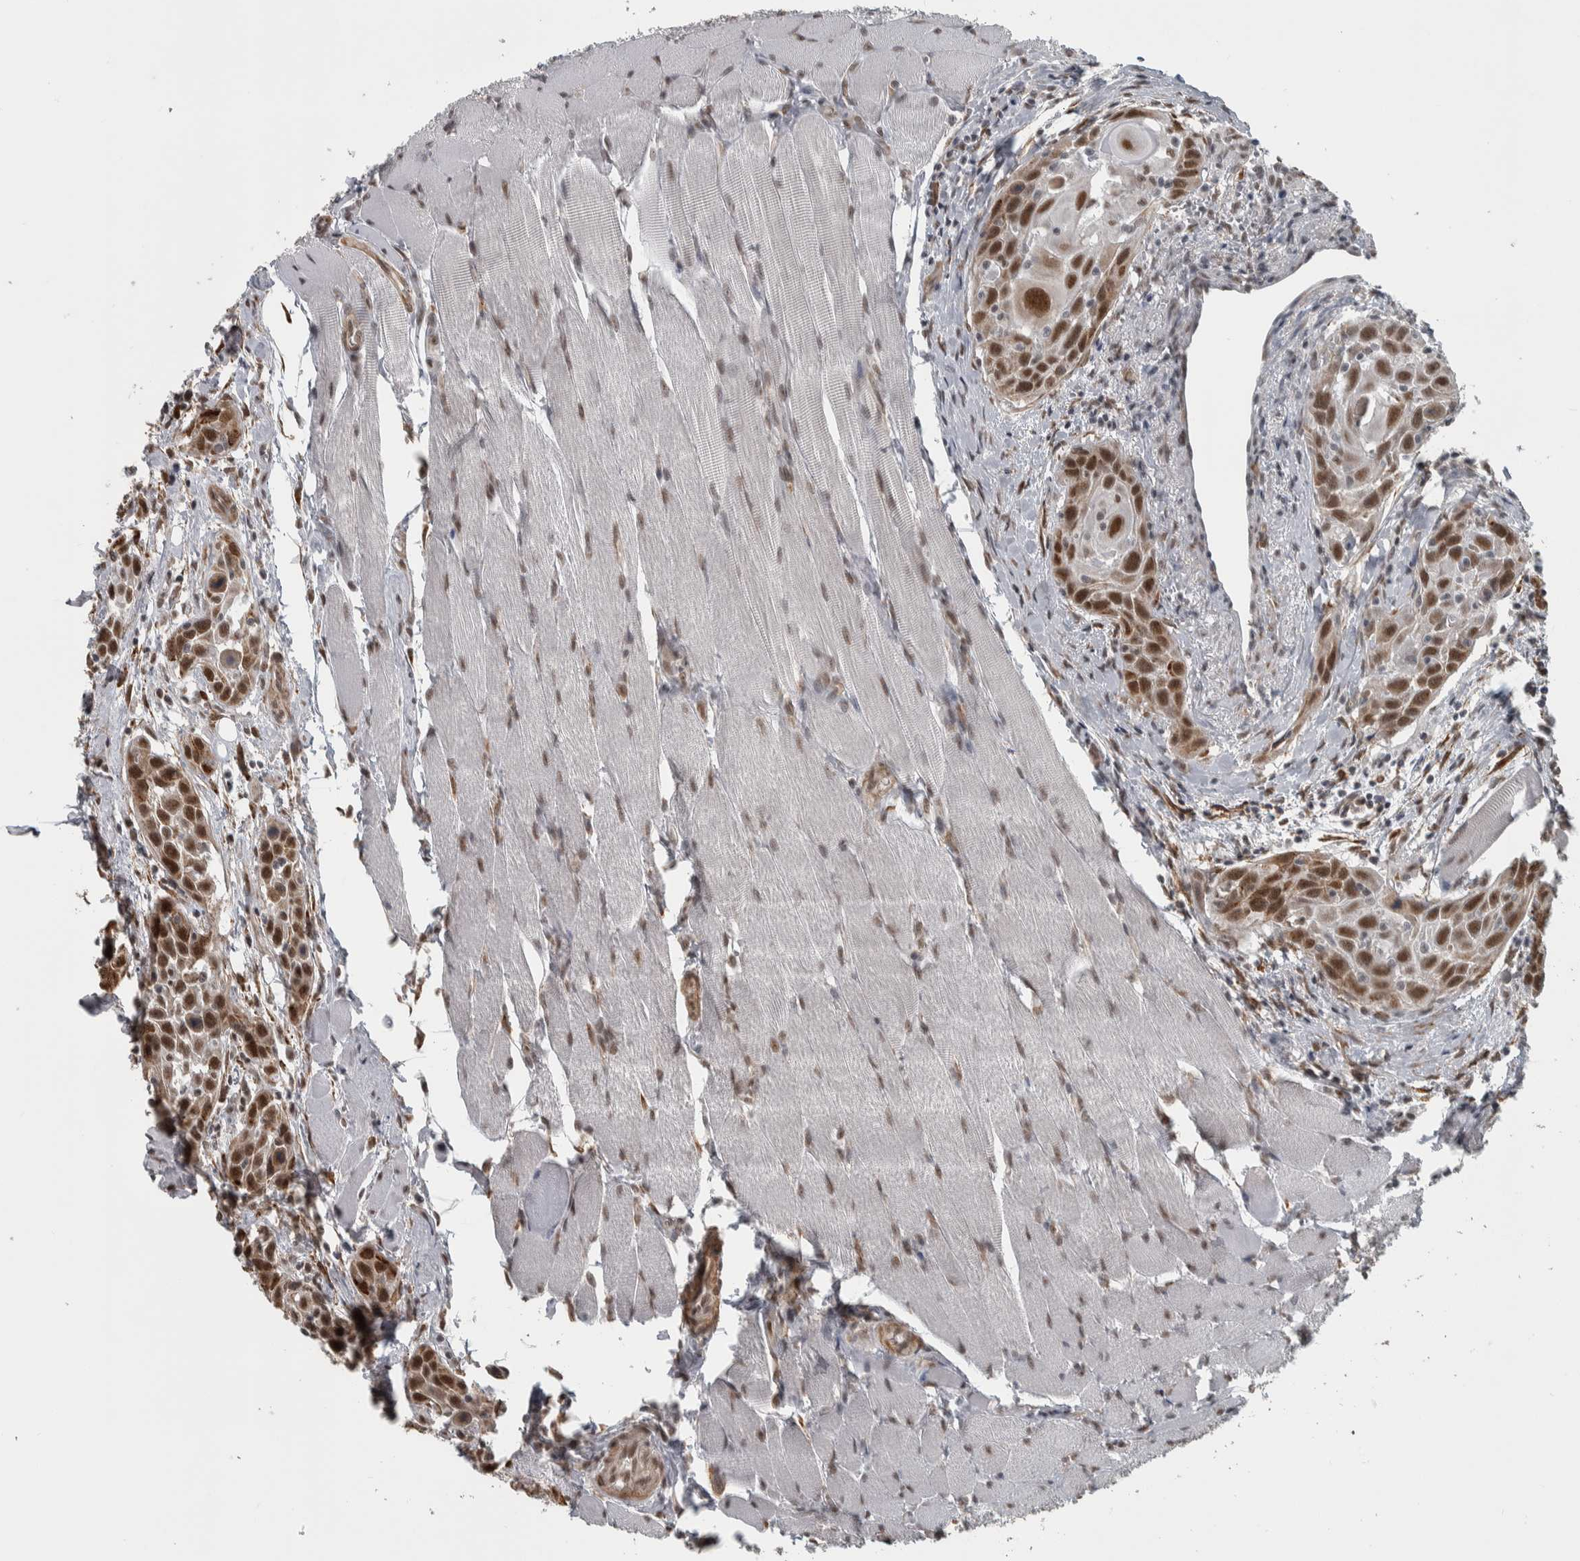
{"staining": {"intensity": "strong", "quantity": ">75%", "location": "nuclear"}, "tissue": "head and neck cancer", "cell_type": "Tumor cells", "image_type": "cancer", "snomed": [{"axis": "morphology", "description": "Squamous cell carcinoma, NOS"}, {"axis": "topography", "description": "Oral tissue"}, {"axis": "topography", "description": "Head-Neck"}], "caption": "Strong nuclear staining is identified in approximately >75% of tumor cells in squamous cell carcinoma (head and neck). Nuclei are stained in blue.", "gene": "DDX42", "patient": {"sex": "female", "age": 50}}